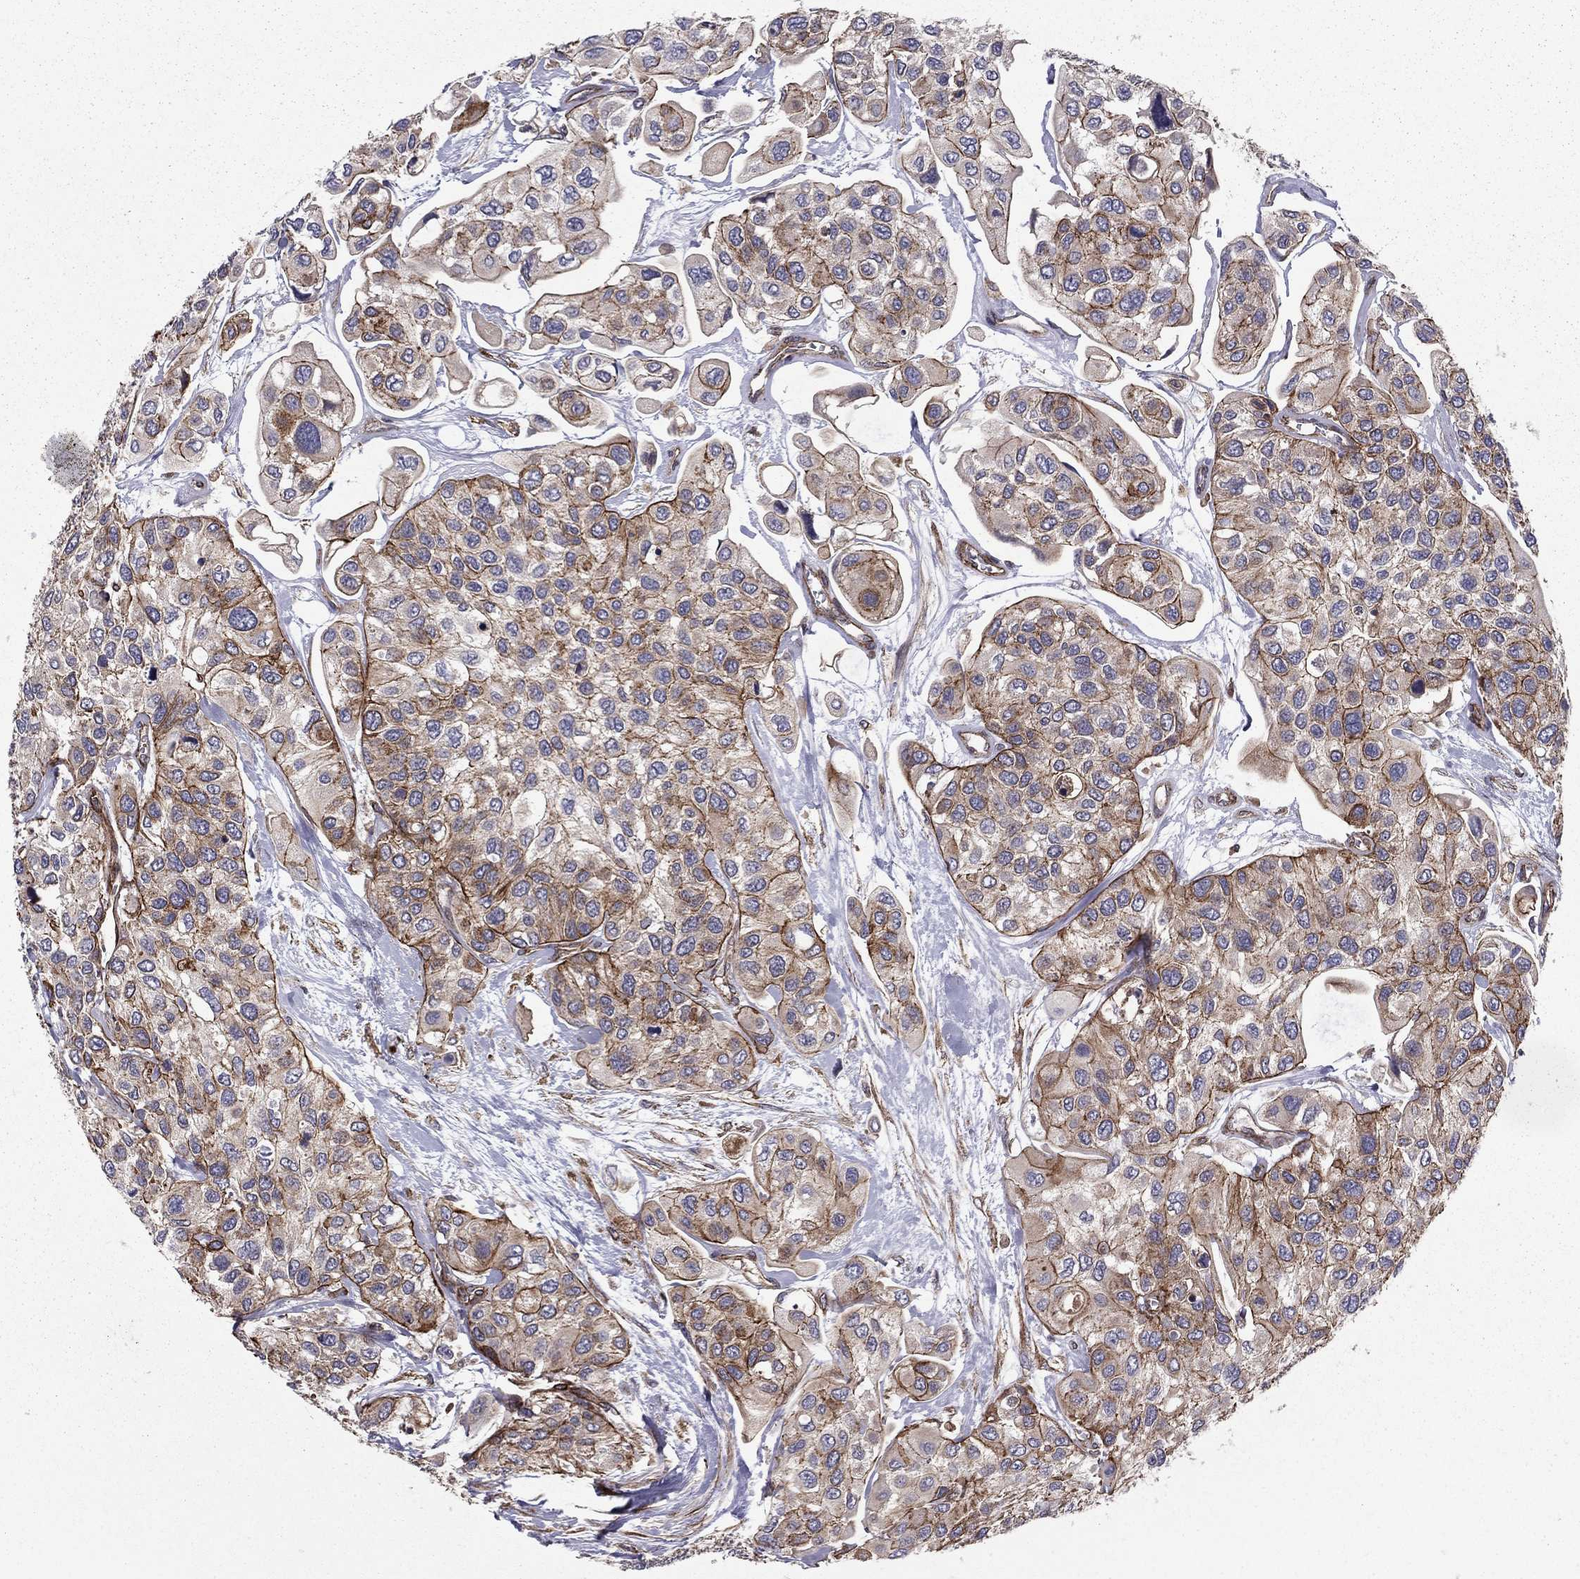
{"staining": {"intensity": "strong", "quantity": "<25%", "location": "cytoplasmic/membranous"}, "tissue": "urothelial cancer", "cell_type": "Tumor cells", "image_type": "cancer", "snomed": [{"axis": "morphology", "description": "Urothelial carcinoma, High grade"}, {"axis": "topography", "description": "Urinary bladder"}], "caption": "A histopathology image of human urothelial cancer stained for a protein reveals strong cytoplasmic/membranous brown staining in tumor cells. Using DAB (3,3'-diaminobenzidine) (brown) and hematoxylin (blue) stains, captured at high magnification using brightfield microscopy.", "gene": "SHMT1", "patient": {"sex": "male", "age": 77}}